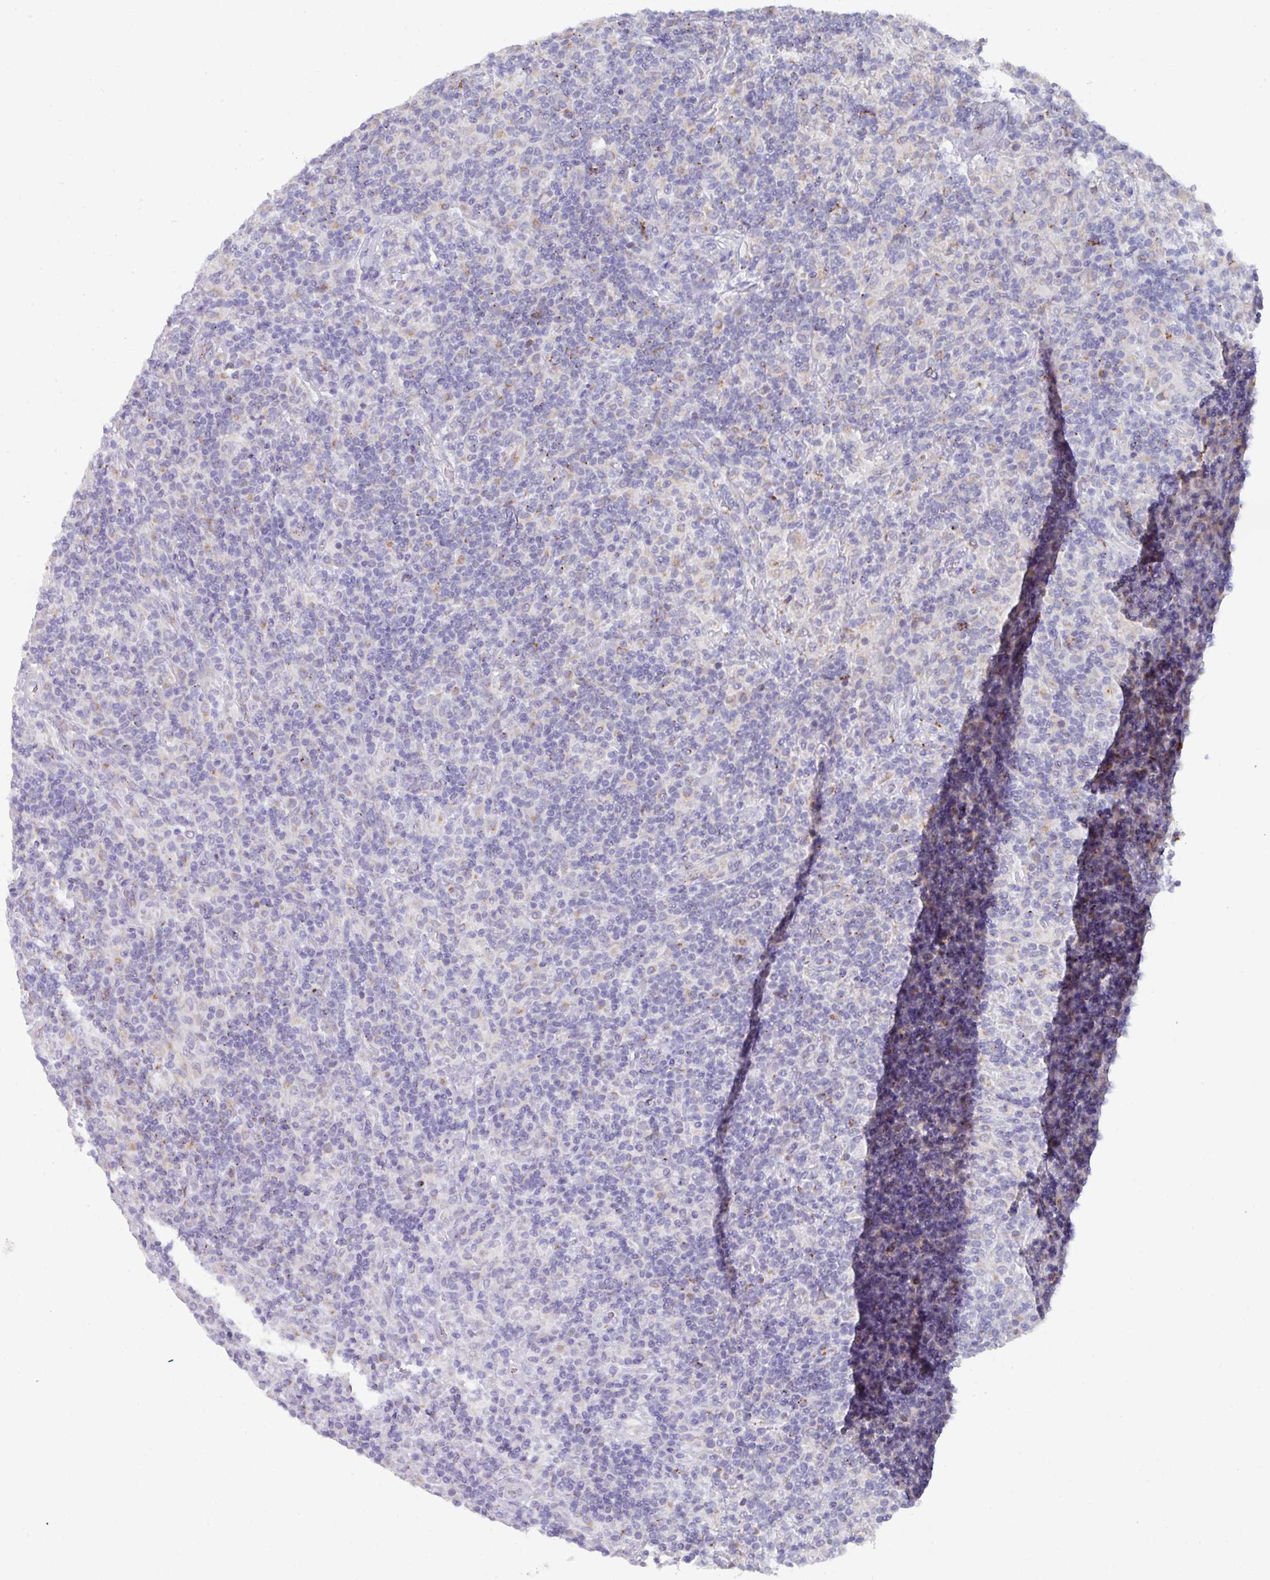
{"staining": {"intensity": "negative", "quantity": "none", "location": "none"}, "tissue": "lymphoma", "cell_type": "Tumor cells", "image_type": "cancer", "snomed": [{"axis": "morphology", "description": "Hodgkin's disease, NOS"}, {"axis": "topography", "description": "Lymph node"}], "caption": "Hodgkin's disease stained for a protein using immunohistochemistry shows no expression tumor cells.", "gene": "VKORC1L1", "patient": {"sex": "male", "age": 70}}